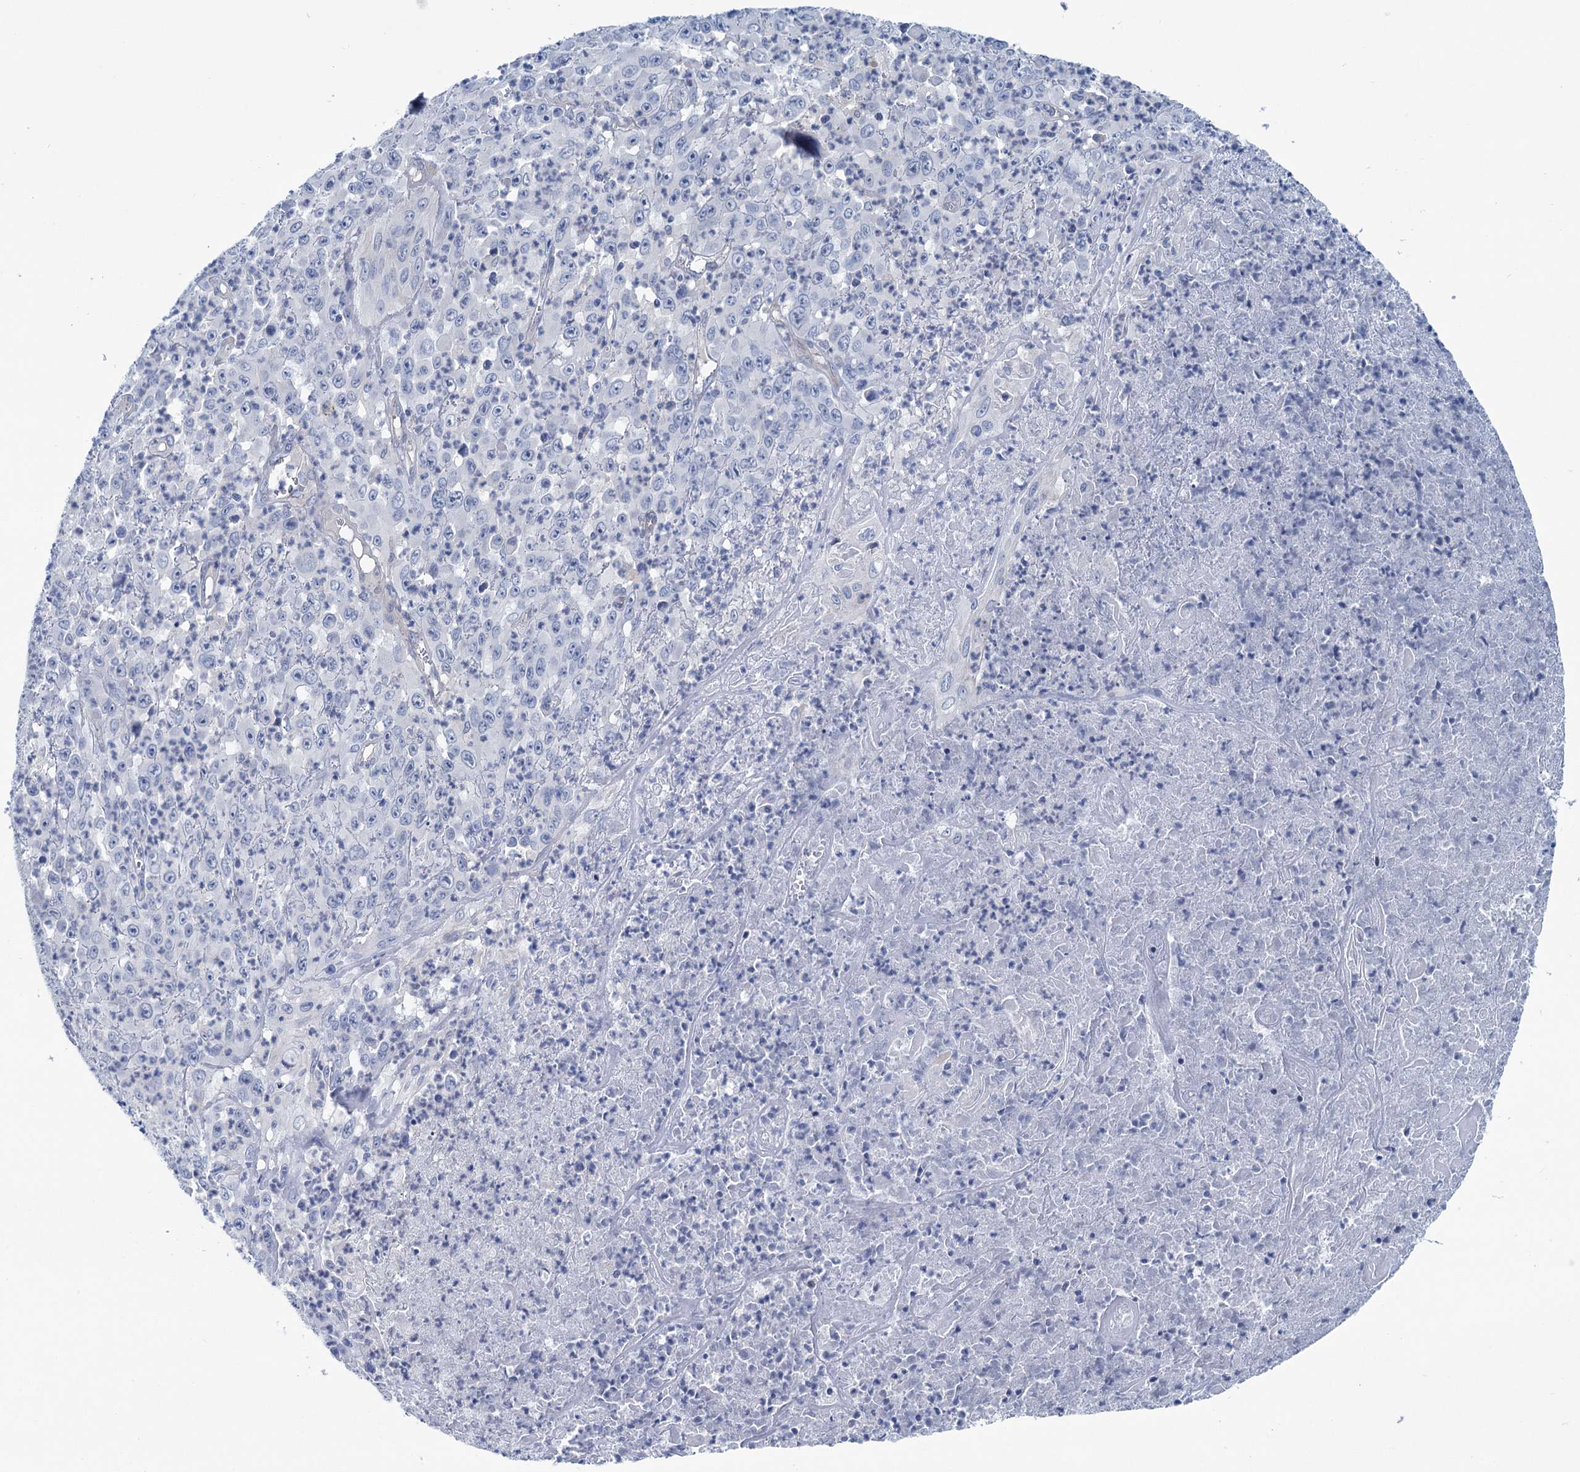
{"staining": {"intensity": "negative", "quantity": "none", "location": "none"}, "tissue": "melanoma", "cell_type": "Tumor cells", "image_type": "cancer", "snomed": [{"axis": "morphology", "description": "Malignant melanoma, Metastatic site"}, {"axis": "topography", "description": "Brain"}], "caption": "IHC micrograph of human malignant melanoma (metastatic site) stained for a protein (brown), which demonstrates no staining in tumor cells.", "gene": "CHDH", "patient": {"sex": "female", "age": 53}}